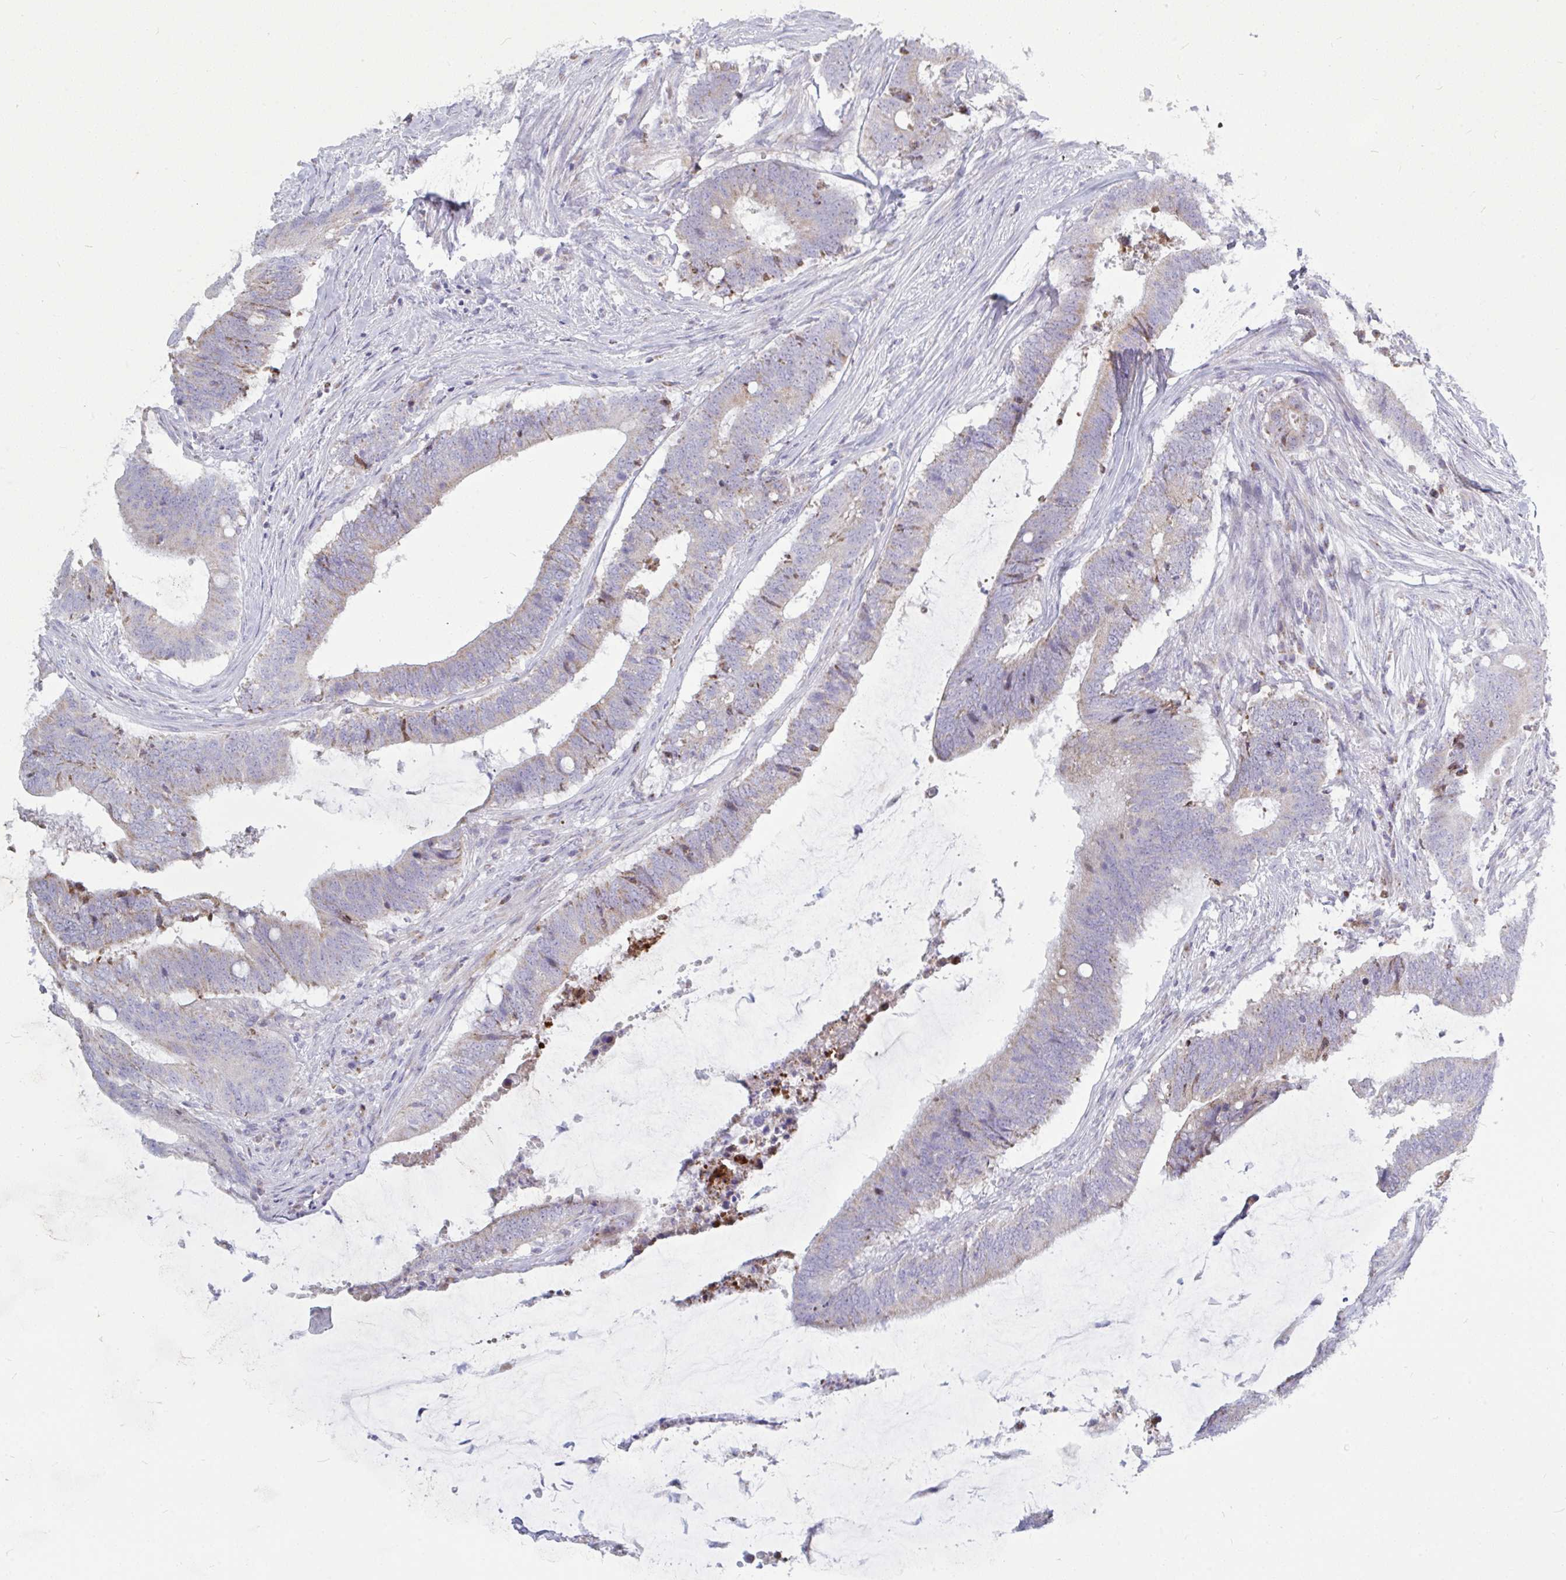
{"staining": {"intensity": "weak", "quantity": "<25%", "location": "cytoplasmic/membranous"}, "tissue": "colorectal cancer", "cell_type": "Tumor cells", "image_type": "cancer", "snomed": [{"axis": "morphology", "description": "Adenocarcinoma, NOS"}, {"axis": "topography", "description": "Colon"}], "caption": "There is no significant positivity in tumor cells of colorectal adenocarcinoma.", "gene": "ATG9A", "patient": {"sex": "female", "age": 43}}